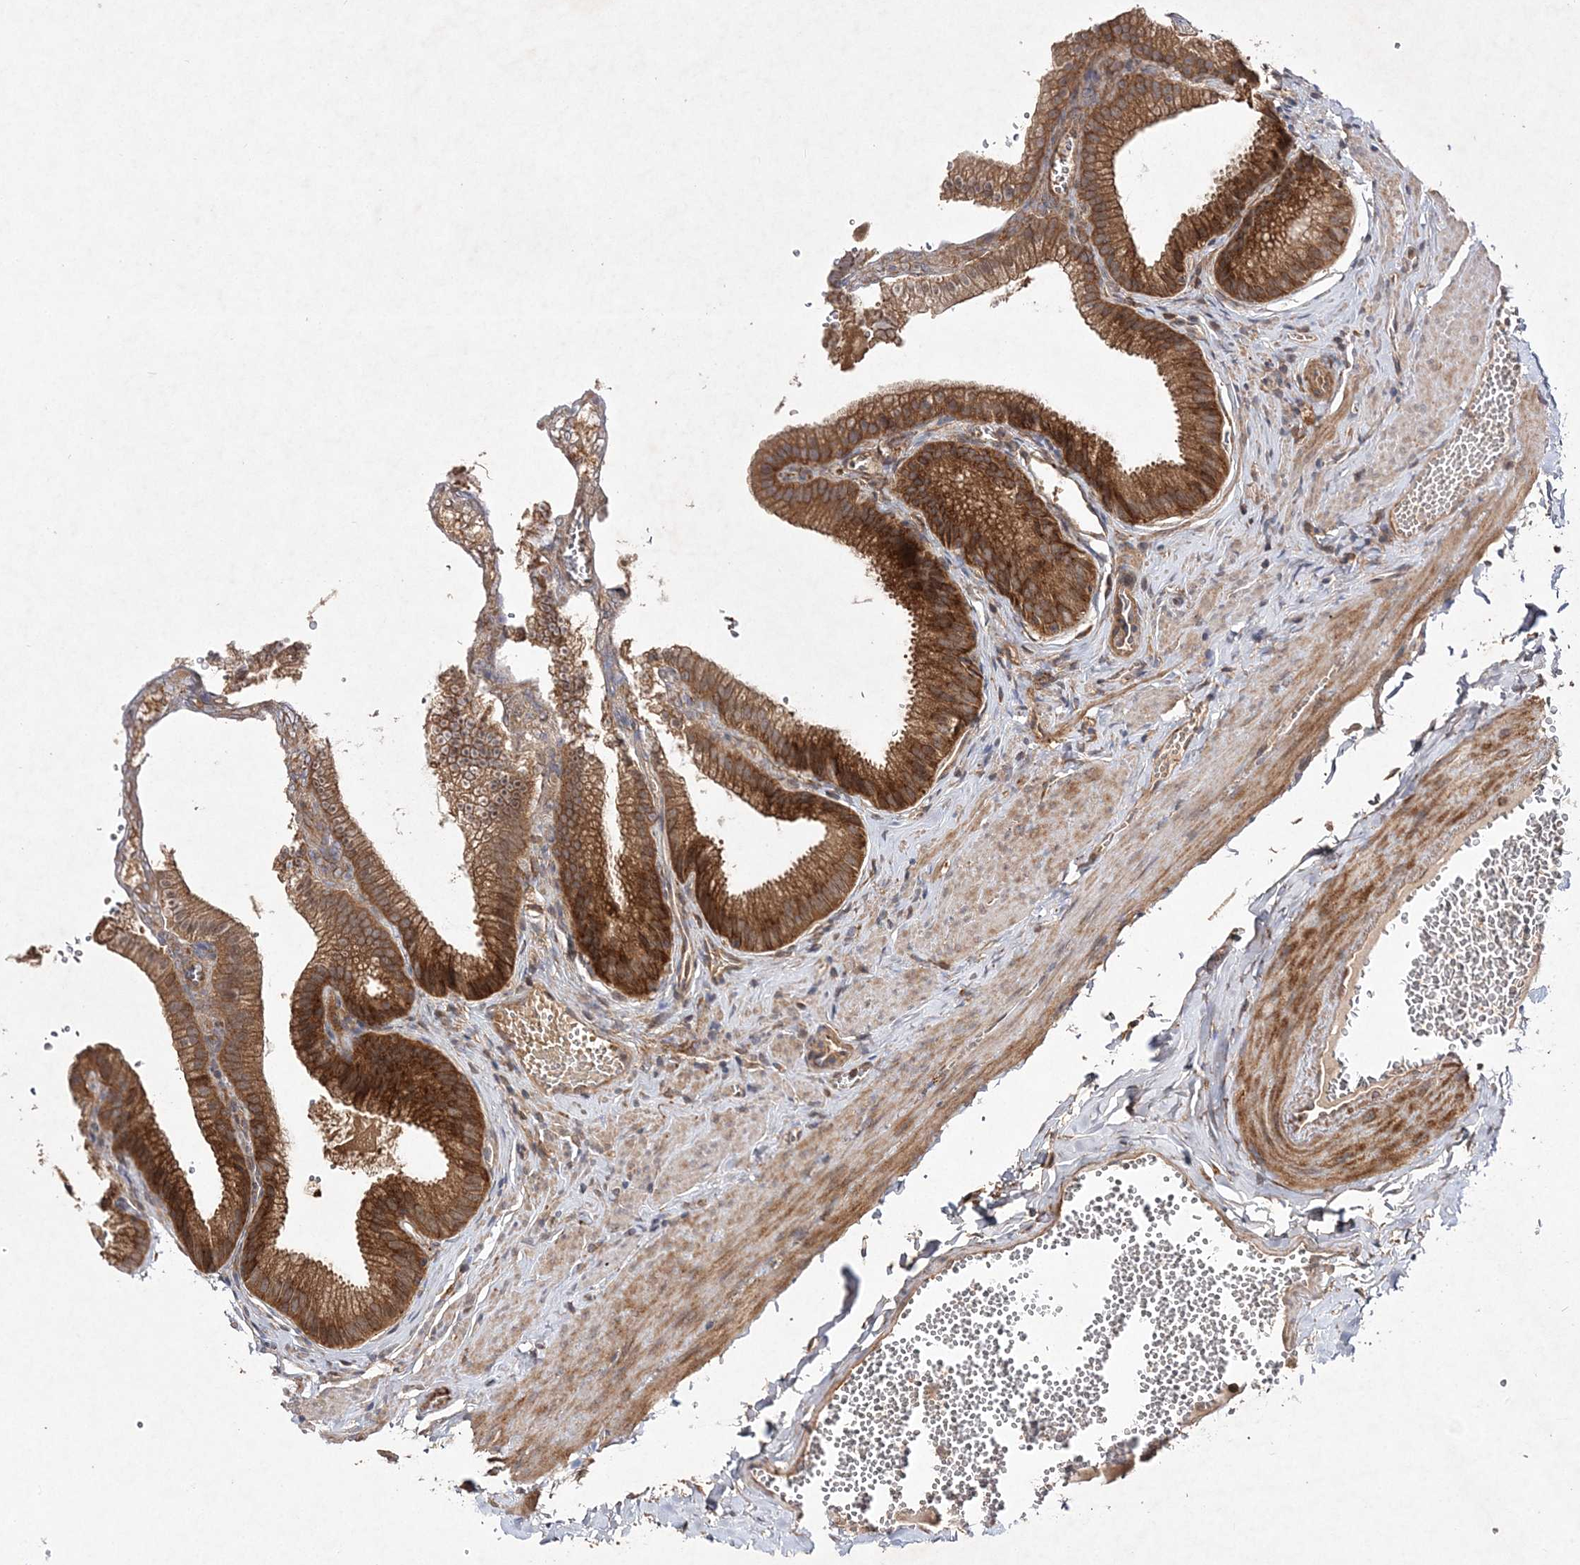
{"staining": {"intensity": "strong", "quantity": ">75%", "location": "cytoplasmic/membranous"}, "tissue": "gallbladder", "cell_type": "Glandular cells", "image_type": "normal", "snomed": [{"axis": "morphology", "description": "Normal tissue, NOS"}, {"axis": "topography", "description": "Gallbladder"}], "caption": "Glandular cells demonstrate high levels of strong cytoplasmic/membranous expression in about >75% of cells in benign gallbladder.", "gene": "TMEM9B", "patient": {"sex": "male", "age": 38}}